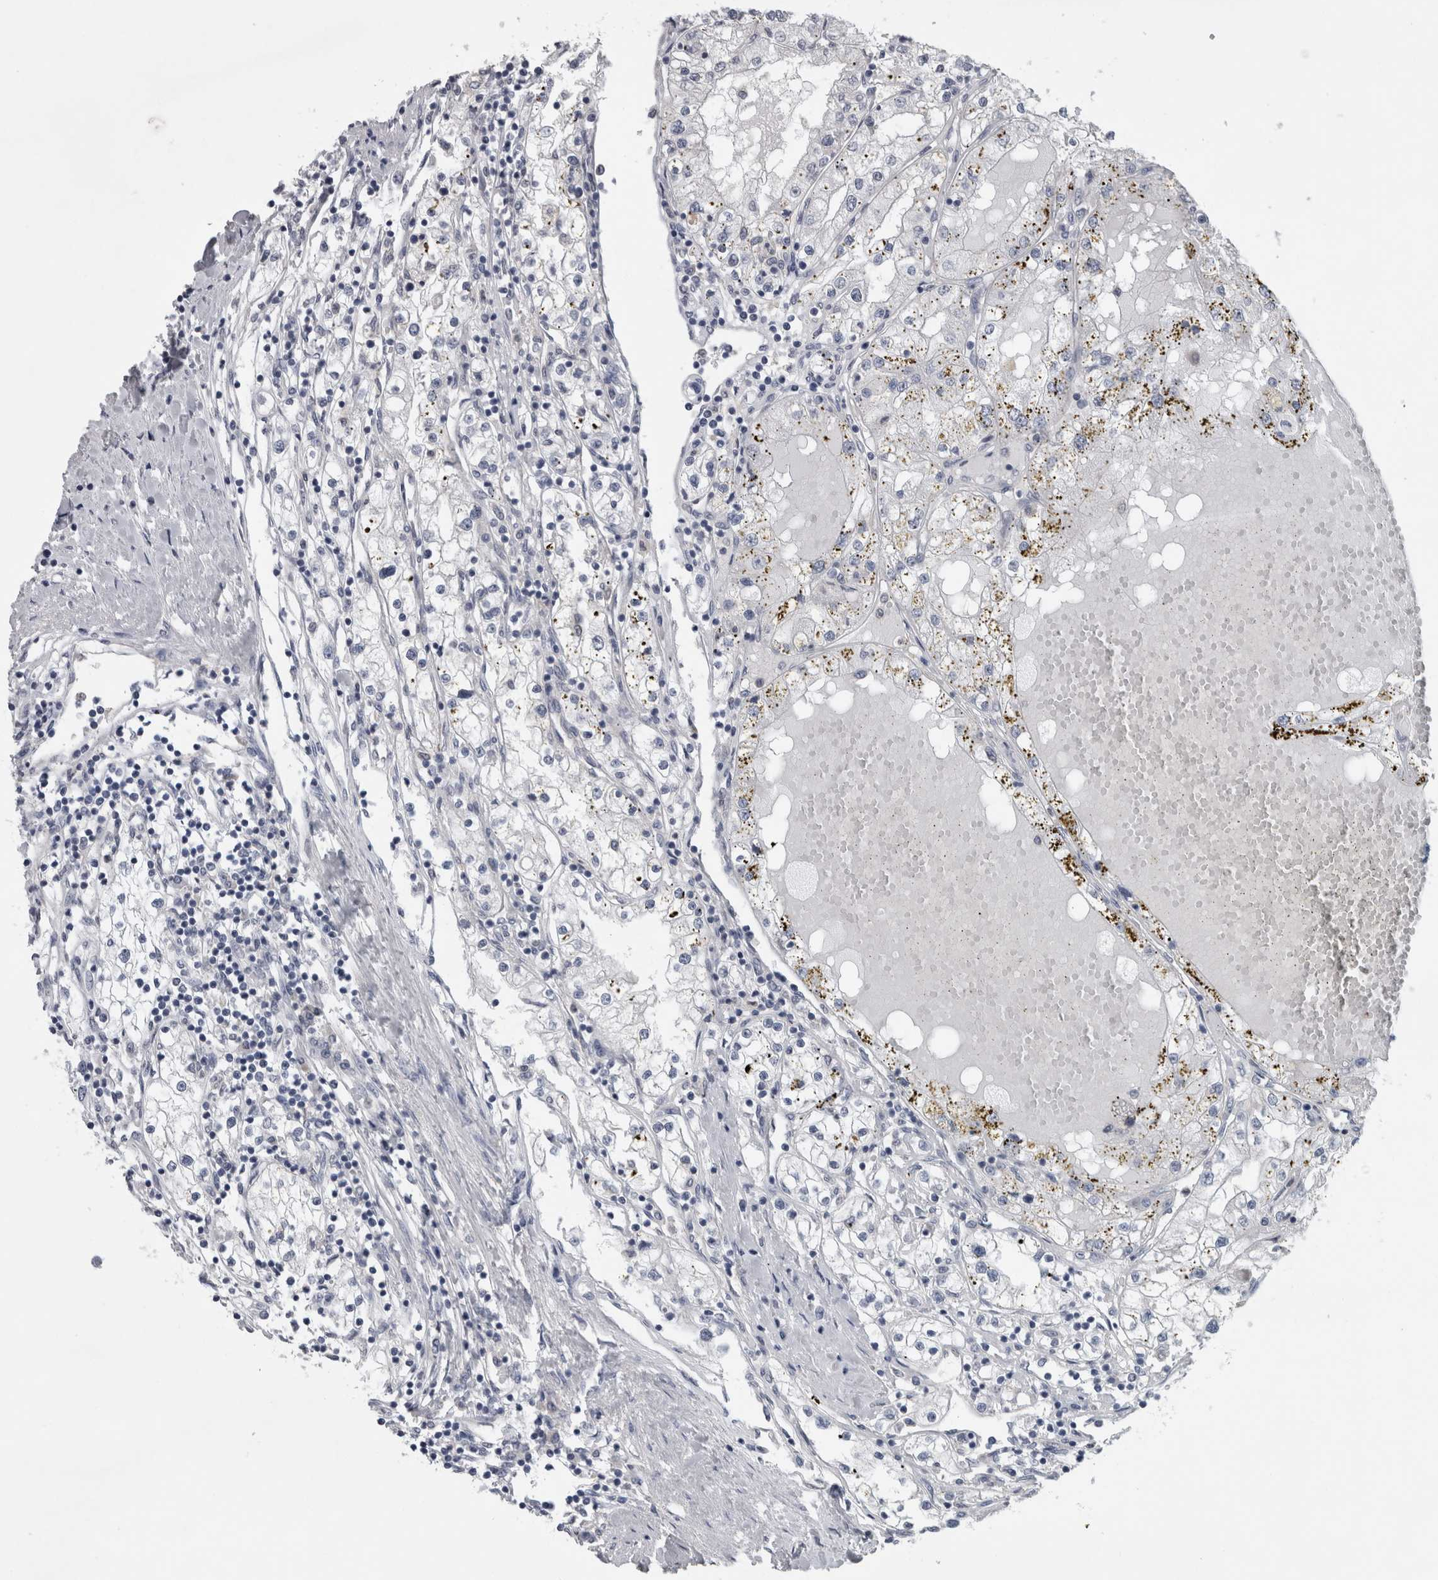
{"staining": {"intensity": "negative", "quantity": "none", "location": "none"}, "tissue": "renal cancer", "cell_type": "Tumor cells", "image_type": "cancer", "snomed": [{"axis": "morphology", "description": "Adenocarcinoma, NOS"}, {"axis": "topography", "description": "Kidney"}], "caption": "Renal cancer was stained to show a protein in brown. There is no significant positivity in tumor cells. (DAB IHC, high magnification).", "gene": "NAPRT", "patient": {"sex": "male", "age": 68}}